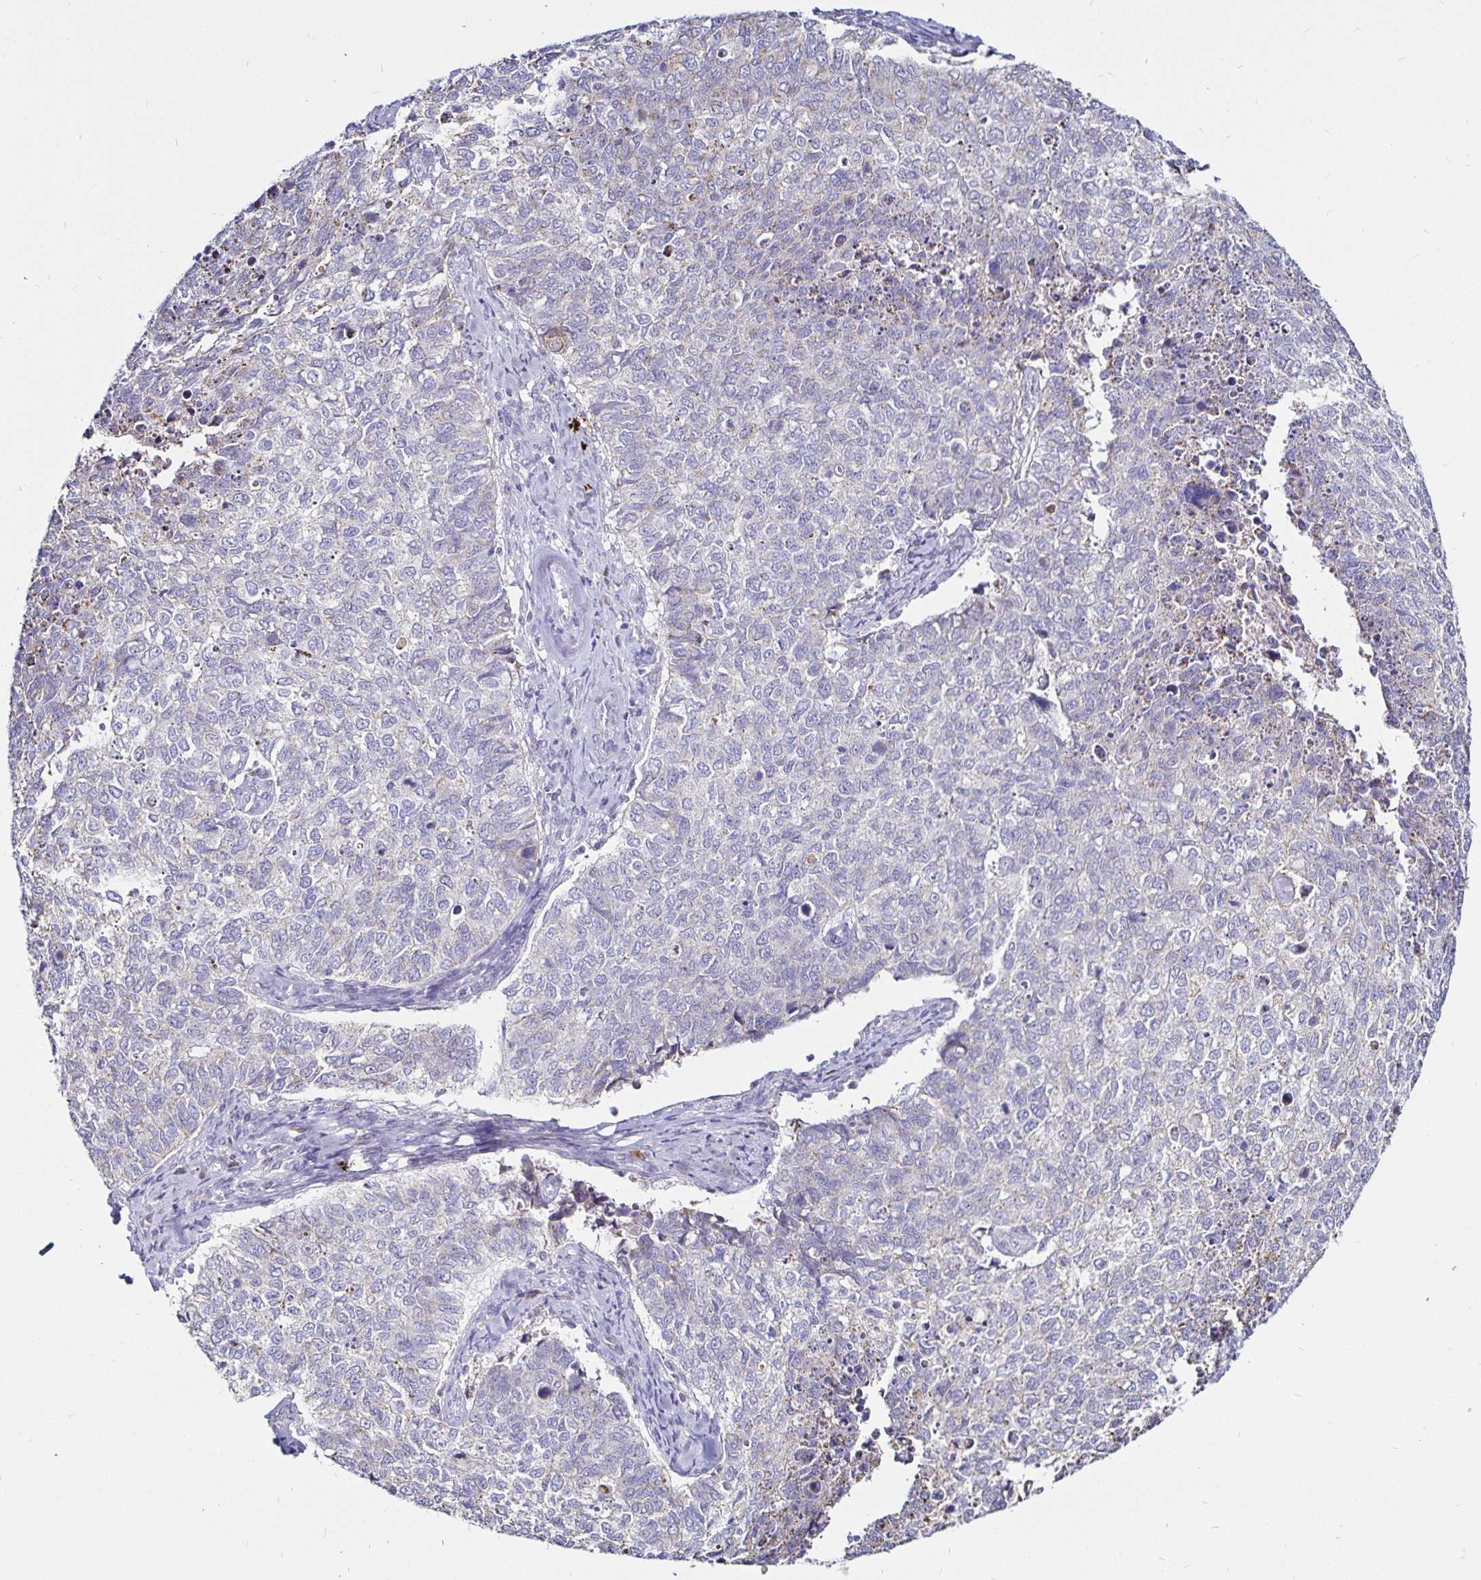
{"staining": {"intensity": "negative", "quantity": "none", "location": "none"}, "tissue": "cervical cancer", "cell_type": "Tumor cells", "image_type": "cancer", "snomed": [{"axis": "morphology", "description": "Adenocarcinoma, NOS"}, {"axis": "topography", "description": "Cervix"}], "caption": "A photomicrograph of cervical cancer (adenocarcinoma) stained for a protein displays no brown staining in tumor cells.", "gene": "PGAM2", "patient": {"sex": "female", "age": 63}}